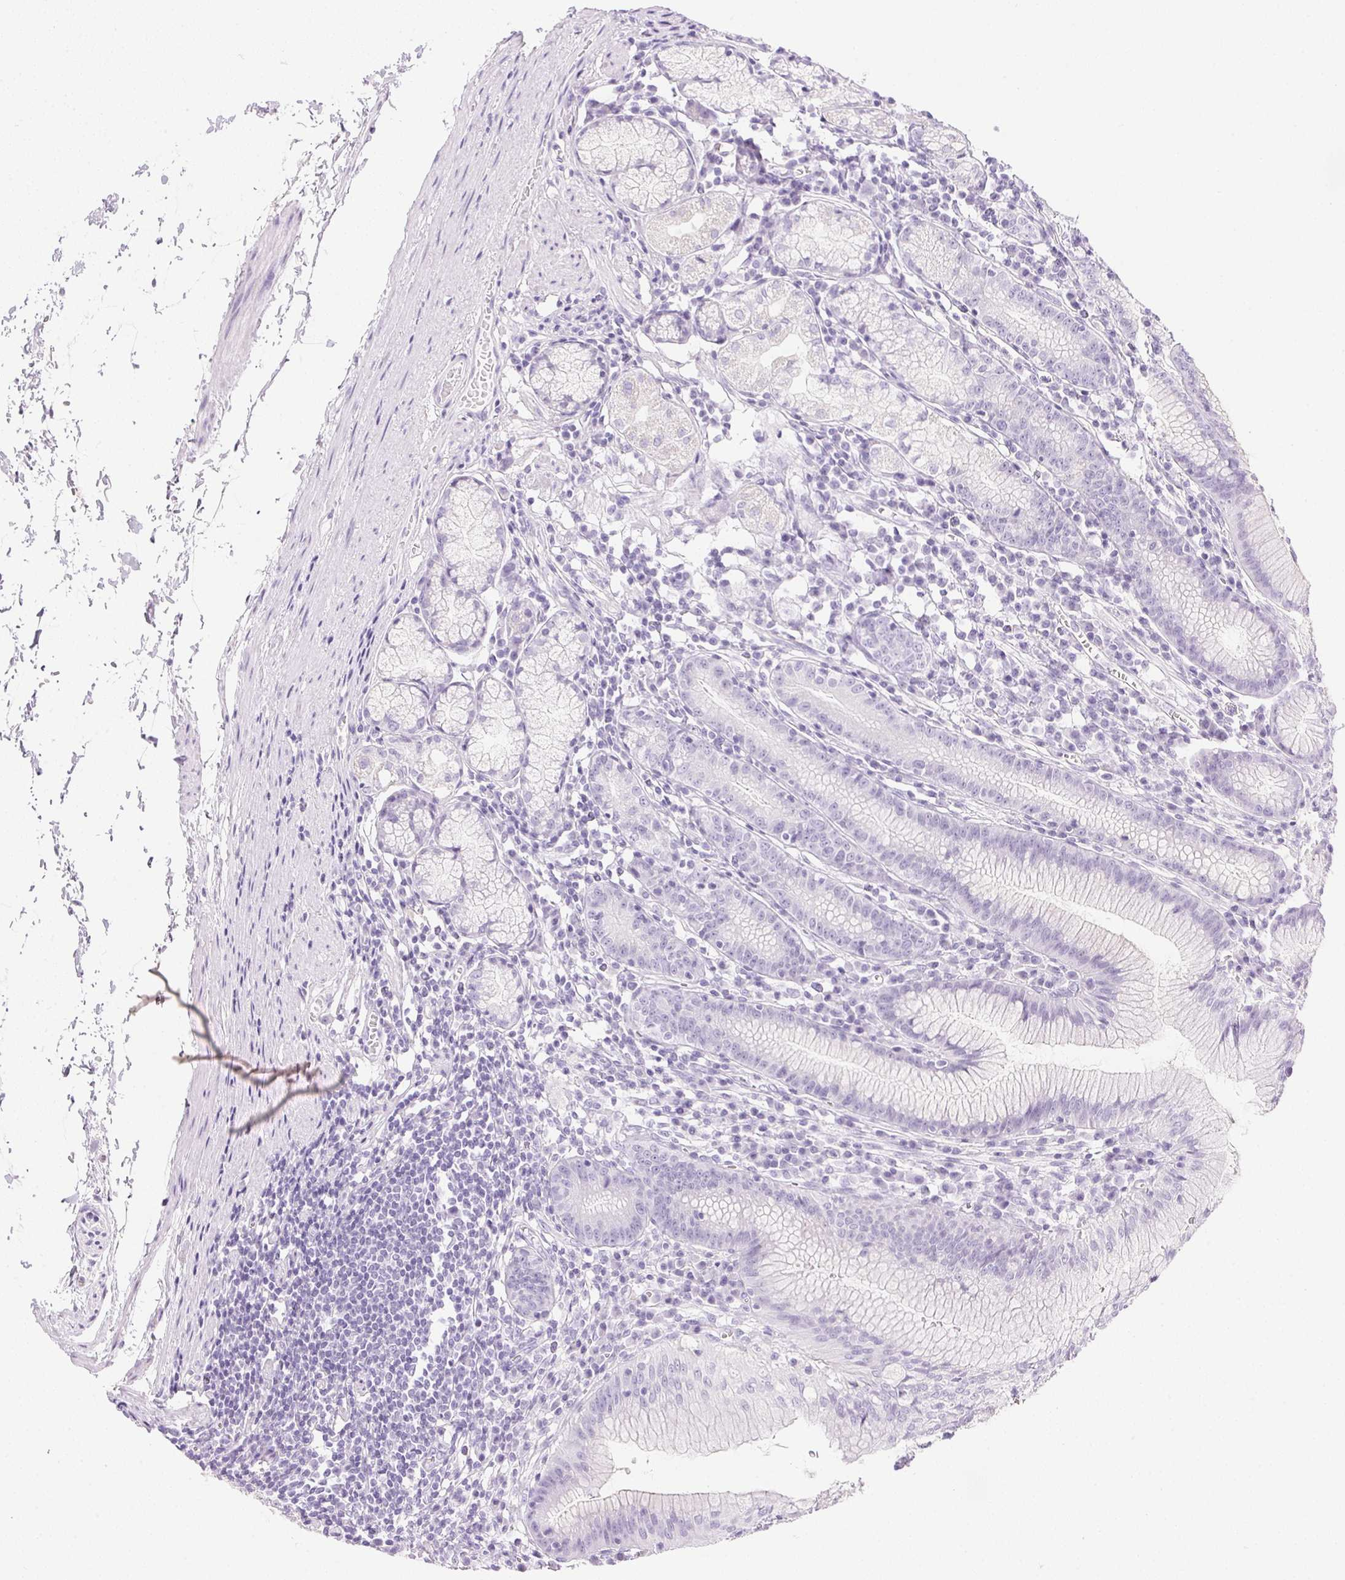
{"staining": {"intensity": "negative", "quantity": "none", "location": "none"}, "tissue": "stomach", "cell_type": "Glandular cells", "image_type": "normal", "snomed": [{"axis": "morphology", "description": "Normal tissue, NOS"}, {"axis": "topography", "description": "Stomach"}], "caption": "A histopathology image of stomach stained for a protein displays no brown staining in glandular cells.", "gene": "CPB1", "patient": {"sex": "male", "age": 55}}